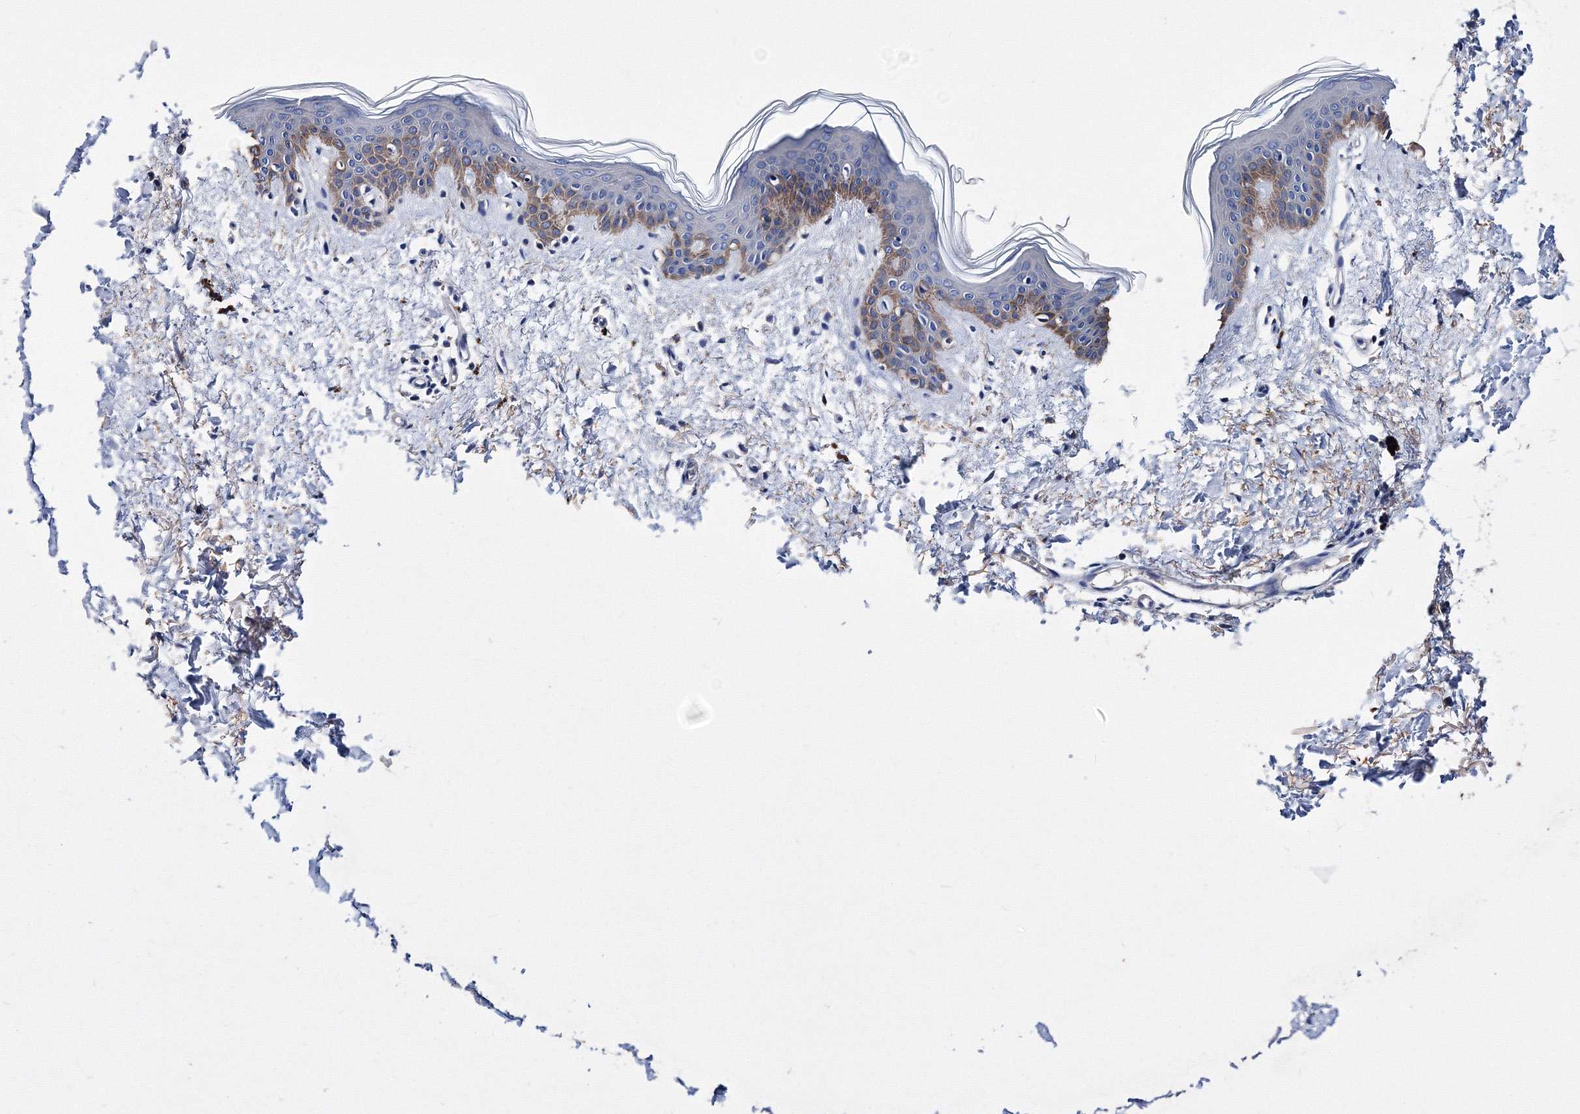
{"staining": {"intensity": "negative", "quantity": "none", "location": "none"}, "tissue": "skin", "cell_type": "Fibroblasts", "image_type": "normal", "snomed": [{"axis": "morphology", "description": "Normal tissue, NOS"}, {"axis": "topography", "description": "Skin"}], "caption": "Immunohistochemistry (IHC) of benign skin exhibits no expression in fibroblasts.", "gene": "TRPM2", "patient": {"sex": "female", "age": 46}}